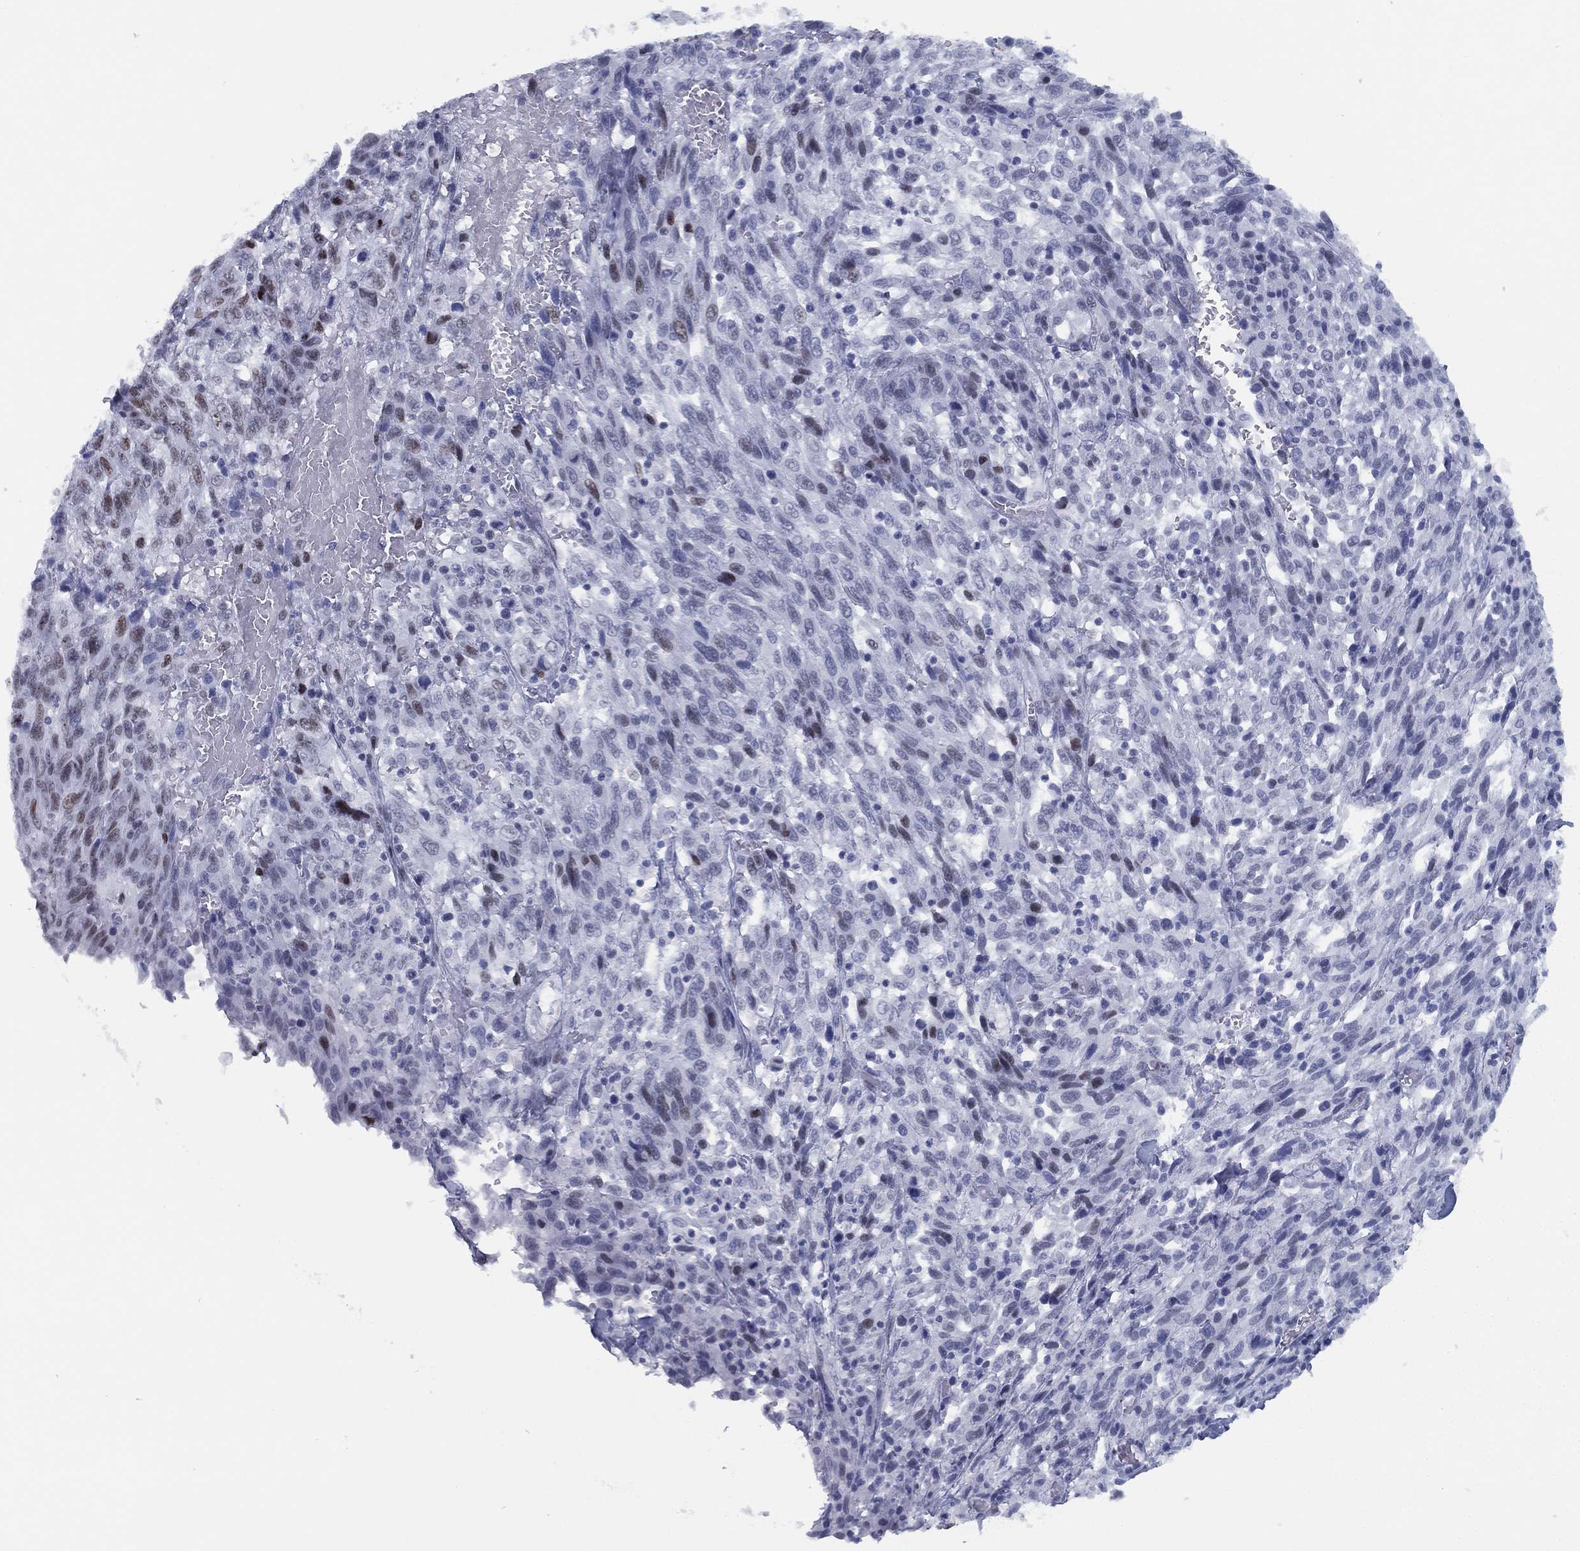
{"staining": {"intensity": "moderate", "quantity": "<25%", "location": "nuclear"}, "tissue": "melanoma", "cell_type": "Tumor cells", "image_type": "cancer", "snomed": [{"axis": "morphology", "description": "Malignant melanoma, NOS"}, {"axis": "topography", "description": "Skin"}], "caption": "Melanoma stained with immunohistochemistry exhibits moderate nuclear staining in about <25% of tumor cells.", "gene": "CYB561D2", "patient": {"sex": "female", "age": 91}}